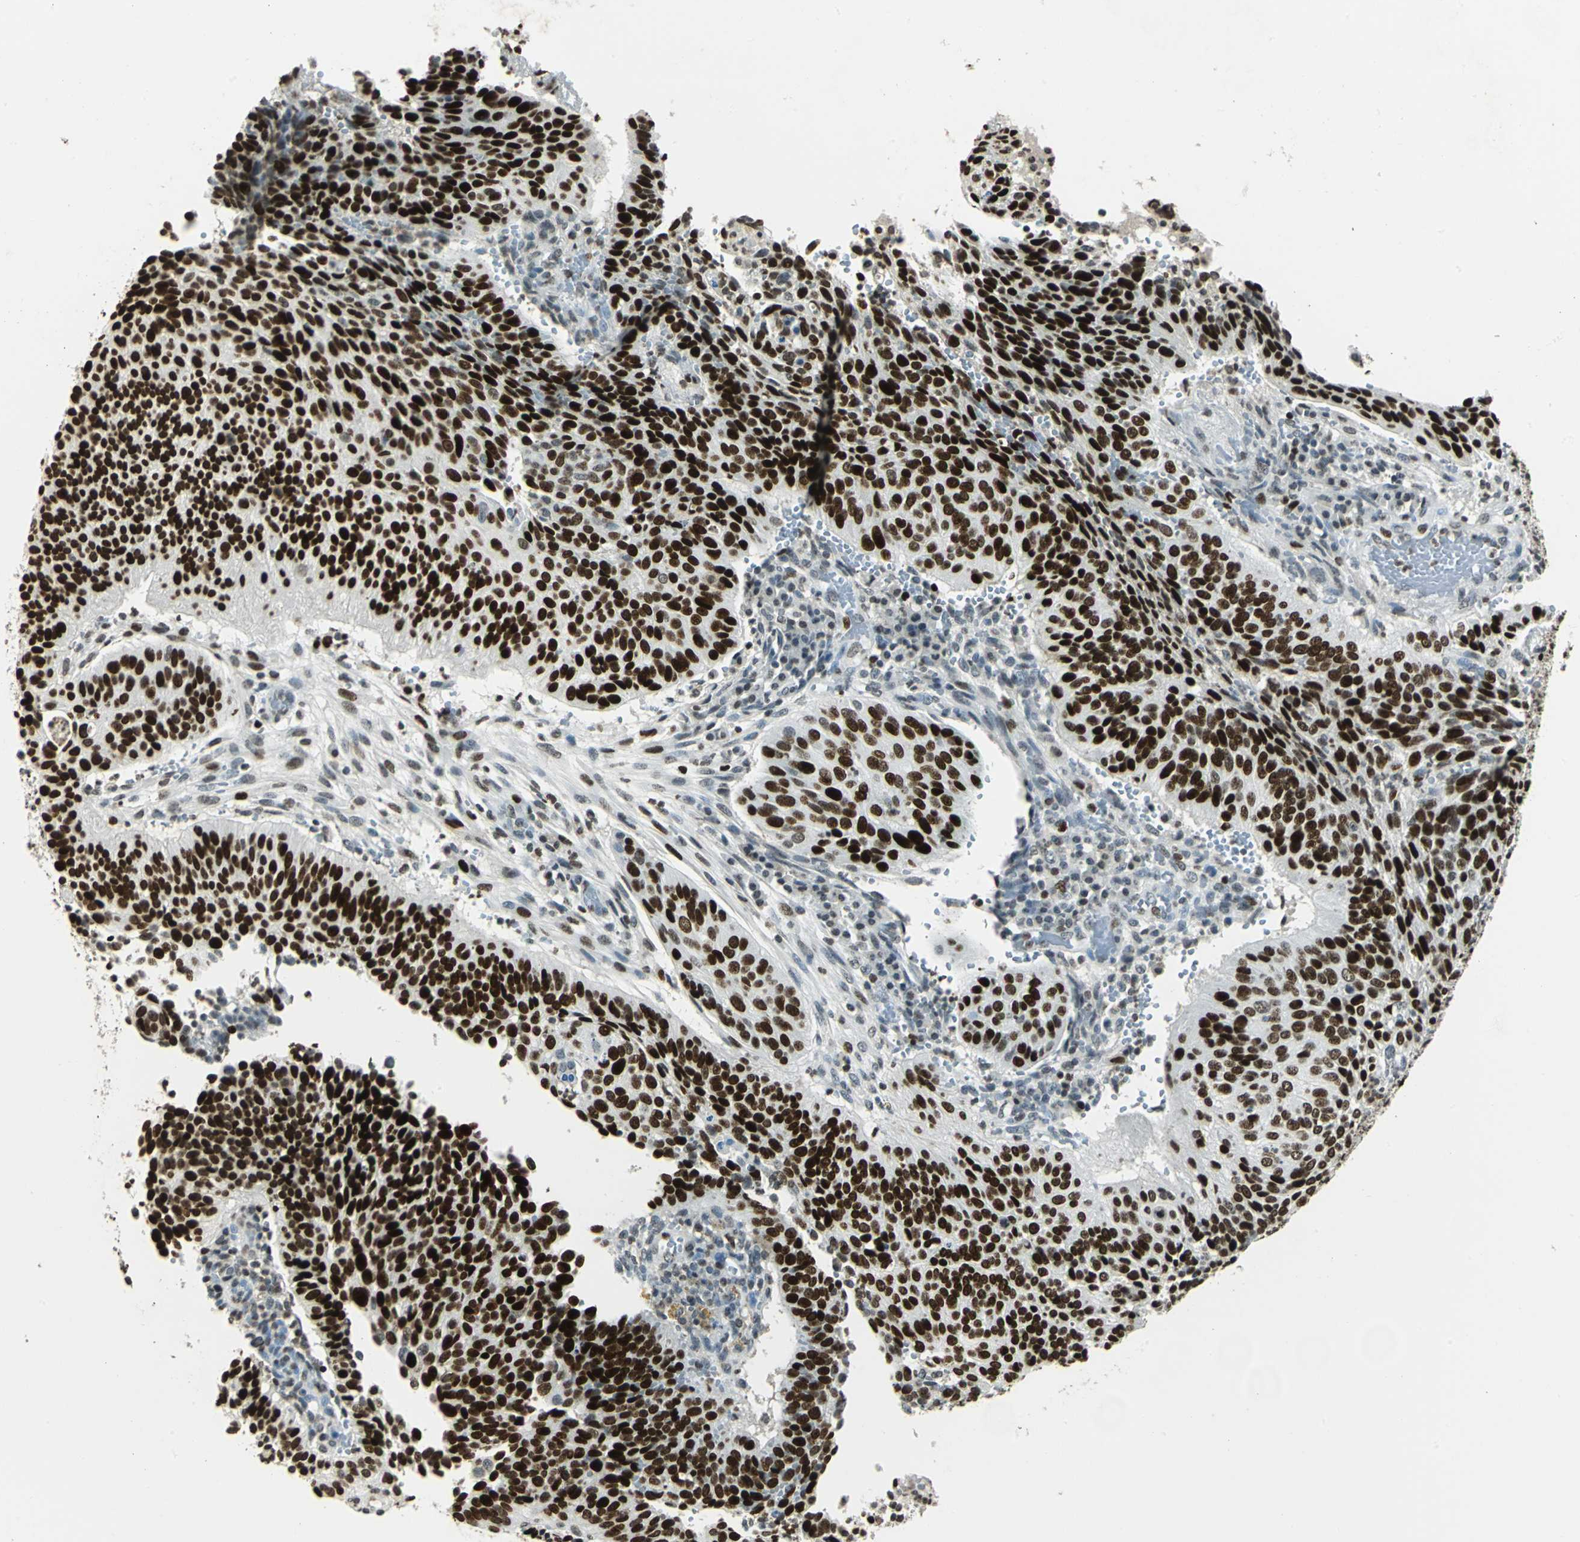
{"staining": {"intensity": "strong", "quantity": ">75%", "location": "nuclear"}, "tissue": "cervical cancer", "cell_type": "Tumor cells", "image_type": "cancer", "snomed": [{"axis": "morphology", "description": "Squamous cell carcinoma, NOS"}, {"axis": "topography", "description": "Cervix"}], "caption": "Human squamous cell carcinoma (cervical) stained with a brown dye demonstrates strong nuclear positive staining in about >75% of tumor cells.", "gene": "MCM4", "patient": {"sex": "female", "age": 39}}